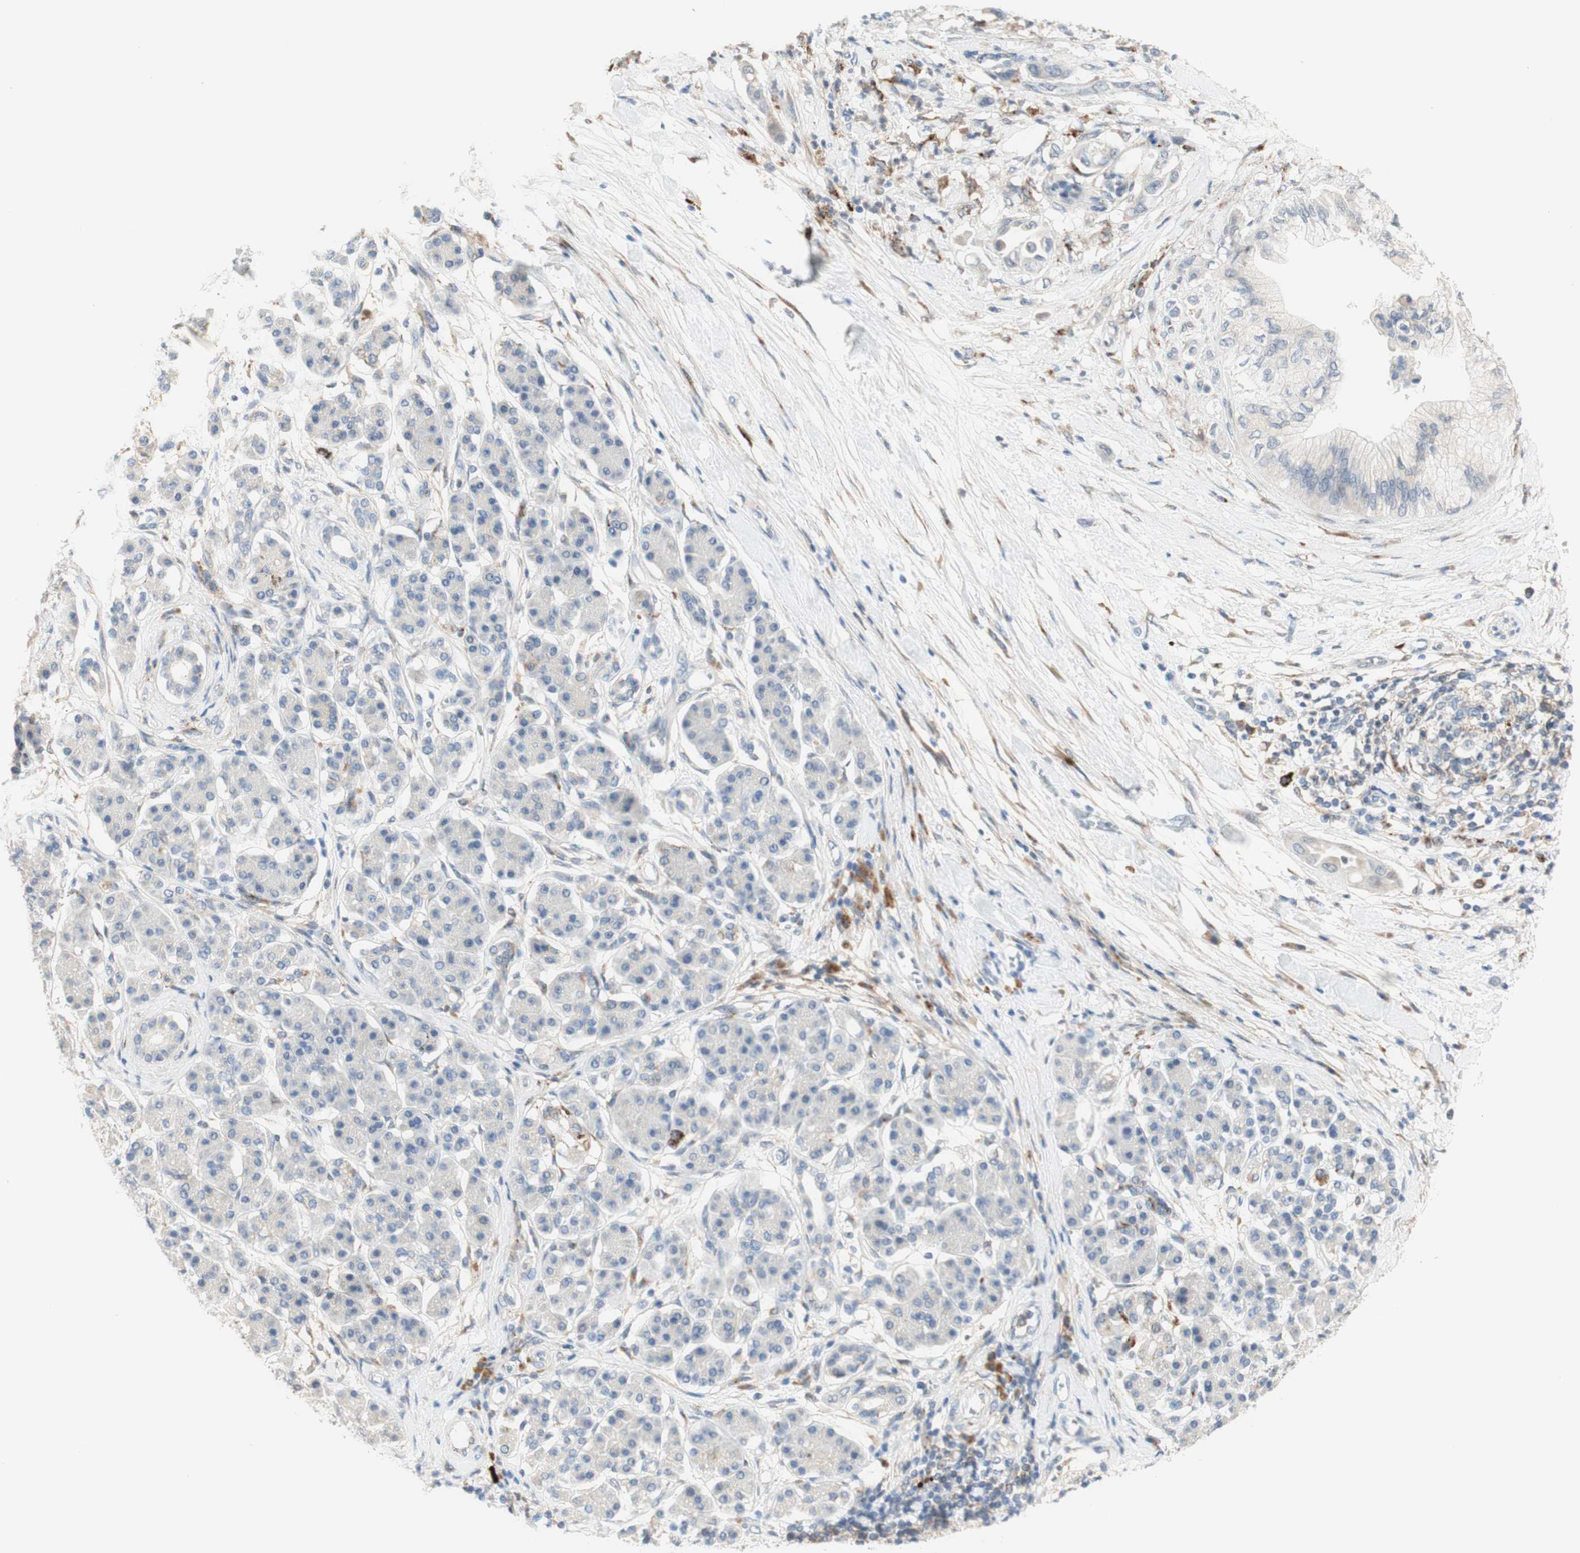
{"staining": {"intensity": "negative", "quantity": "none", "location": "none"}, "tissue": "pancreatic cancer", "cell_type": "Tumor cells", "image_type": "cancer", "snomed": [{"axis": "morphology", "description": "Adenocarcinoma, NOS"}, {"axis": "morphology", "description": "Adenocarcinoma, metastatic, NOS"}, {"axis": "topography", "description": "Lymph node"}, {"axis": "topography", "description": "Pancreas"}, {"axis": "topography", "description": "Duodenum"}], "caption": "A high-resolution photomicrograph shows immunohistochemistry (IHC) staining of pancreatic cancer, which reveals no significant positivity in tumor cells.", "gene": "GAPT", "patient": {"sex": "female", "age": 64}}